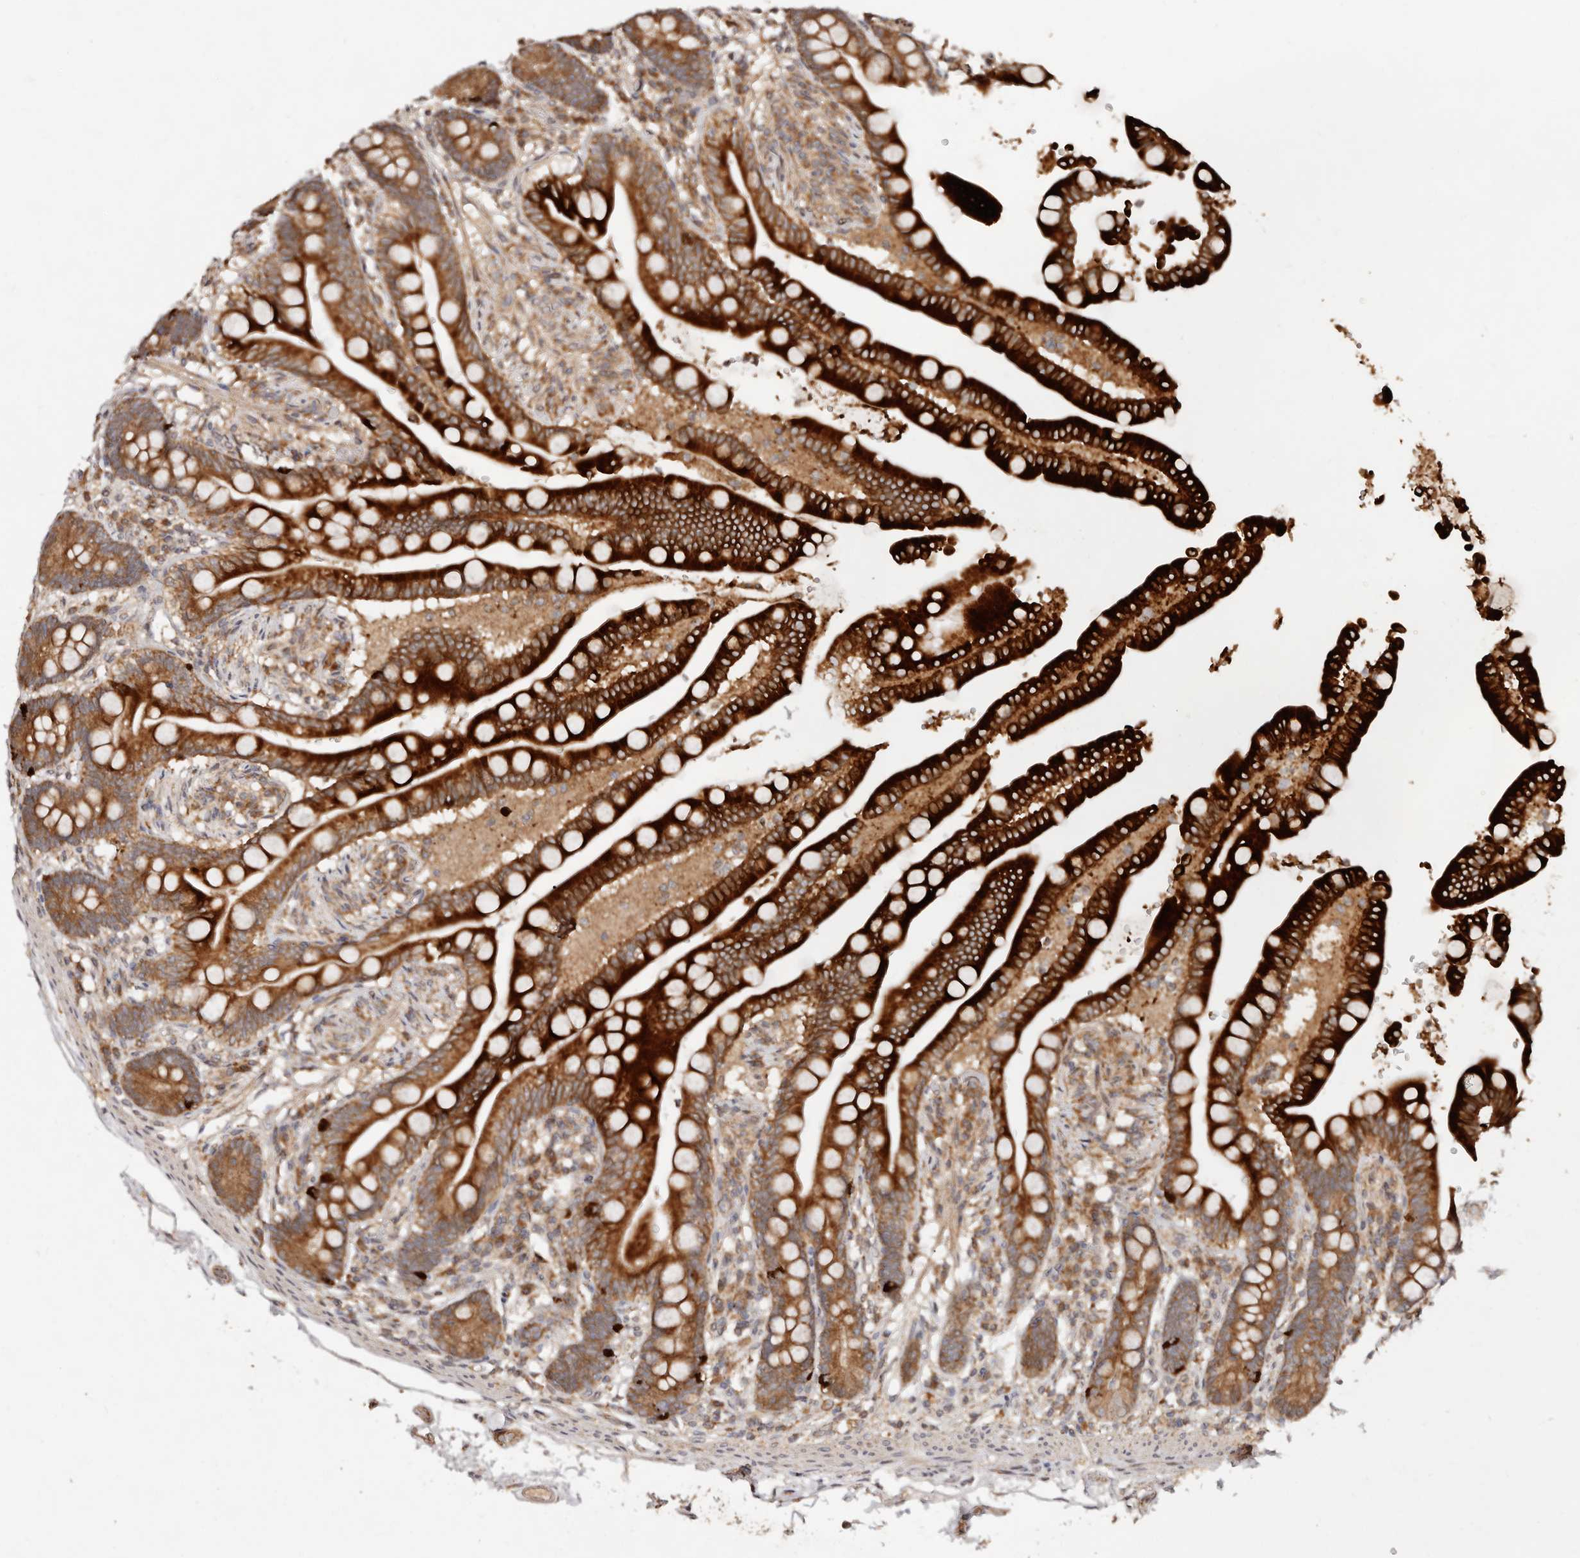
{"staining": {"intensity": "moderate", "quantity": ">75%", "location": "cytoplasmic/membranous"}, "tissue": "colon", "cell_type": "Endothelial cells", "image_type": "normal", "snomed": [{"axis": "morphology", "description": "Normal tissue, NOS"}, {"axis": "topography", "description": "Smooth muscle"}, {"axis": "topography", "description": "Colon"}], "caption": "Colon stained with IHC shows moderate cytoplasmic/membranous expression in approximately >75% of endothelial cells.", "gene": "DENND11", "patient": {"sex": "male", "age": 73}}